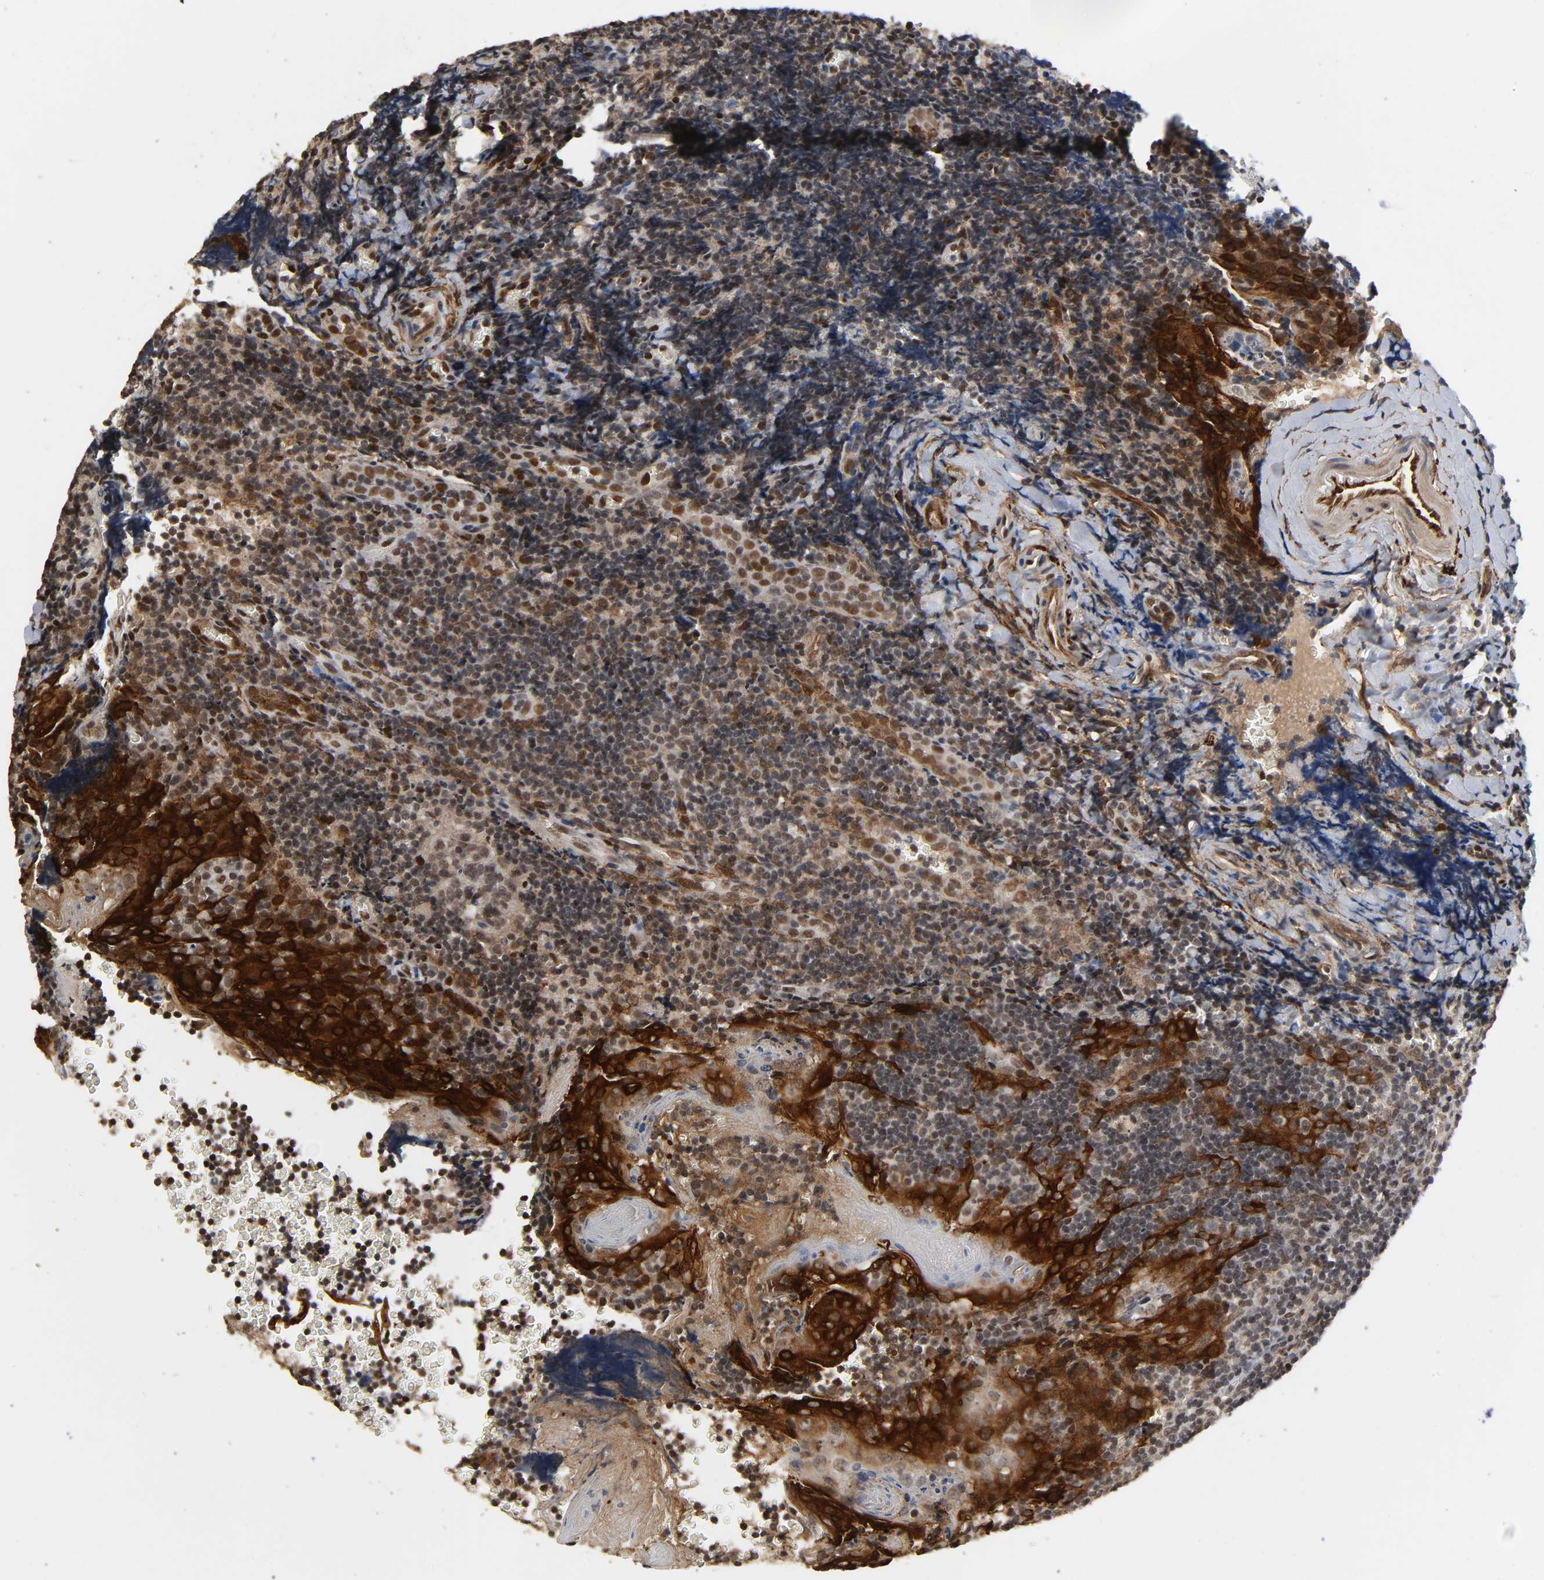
{"staining": {"intensity": "moderate", "quantity": "25%-75%", "location": "cytoplasmic/membranous,nuclear"}, "tissue": "tonsil", "cell_type": "Germinal center cells", "image_type": "normal", "snomed": [{"axis": "morphology", "description": "Normal tissue, NOS"}, {"axis": "topography", "description": "Tonsil"}], "caption": "Normal tonsil was stained to show a protein in brown. There is medium levels of moderate cytoplasmic/membranous,nuclear positivity in about 25%-75% of germinal center cells. Nuclei are stained in blue.", "gene": "AHNAK2", "patient": {"sex": "male", "age": 20}}